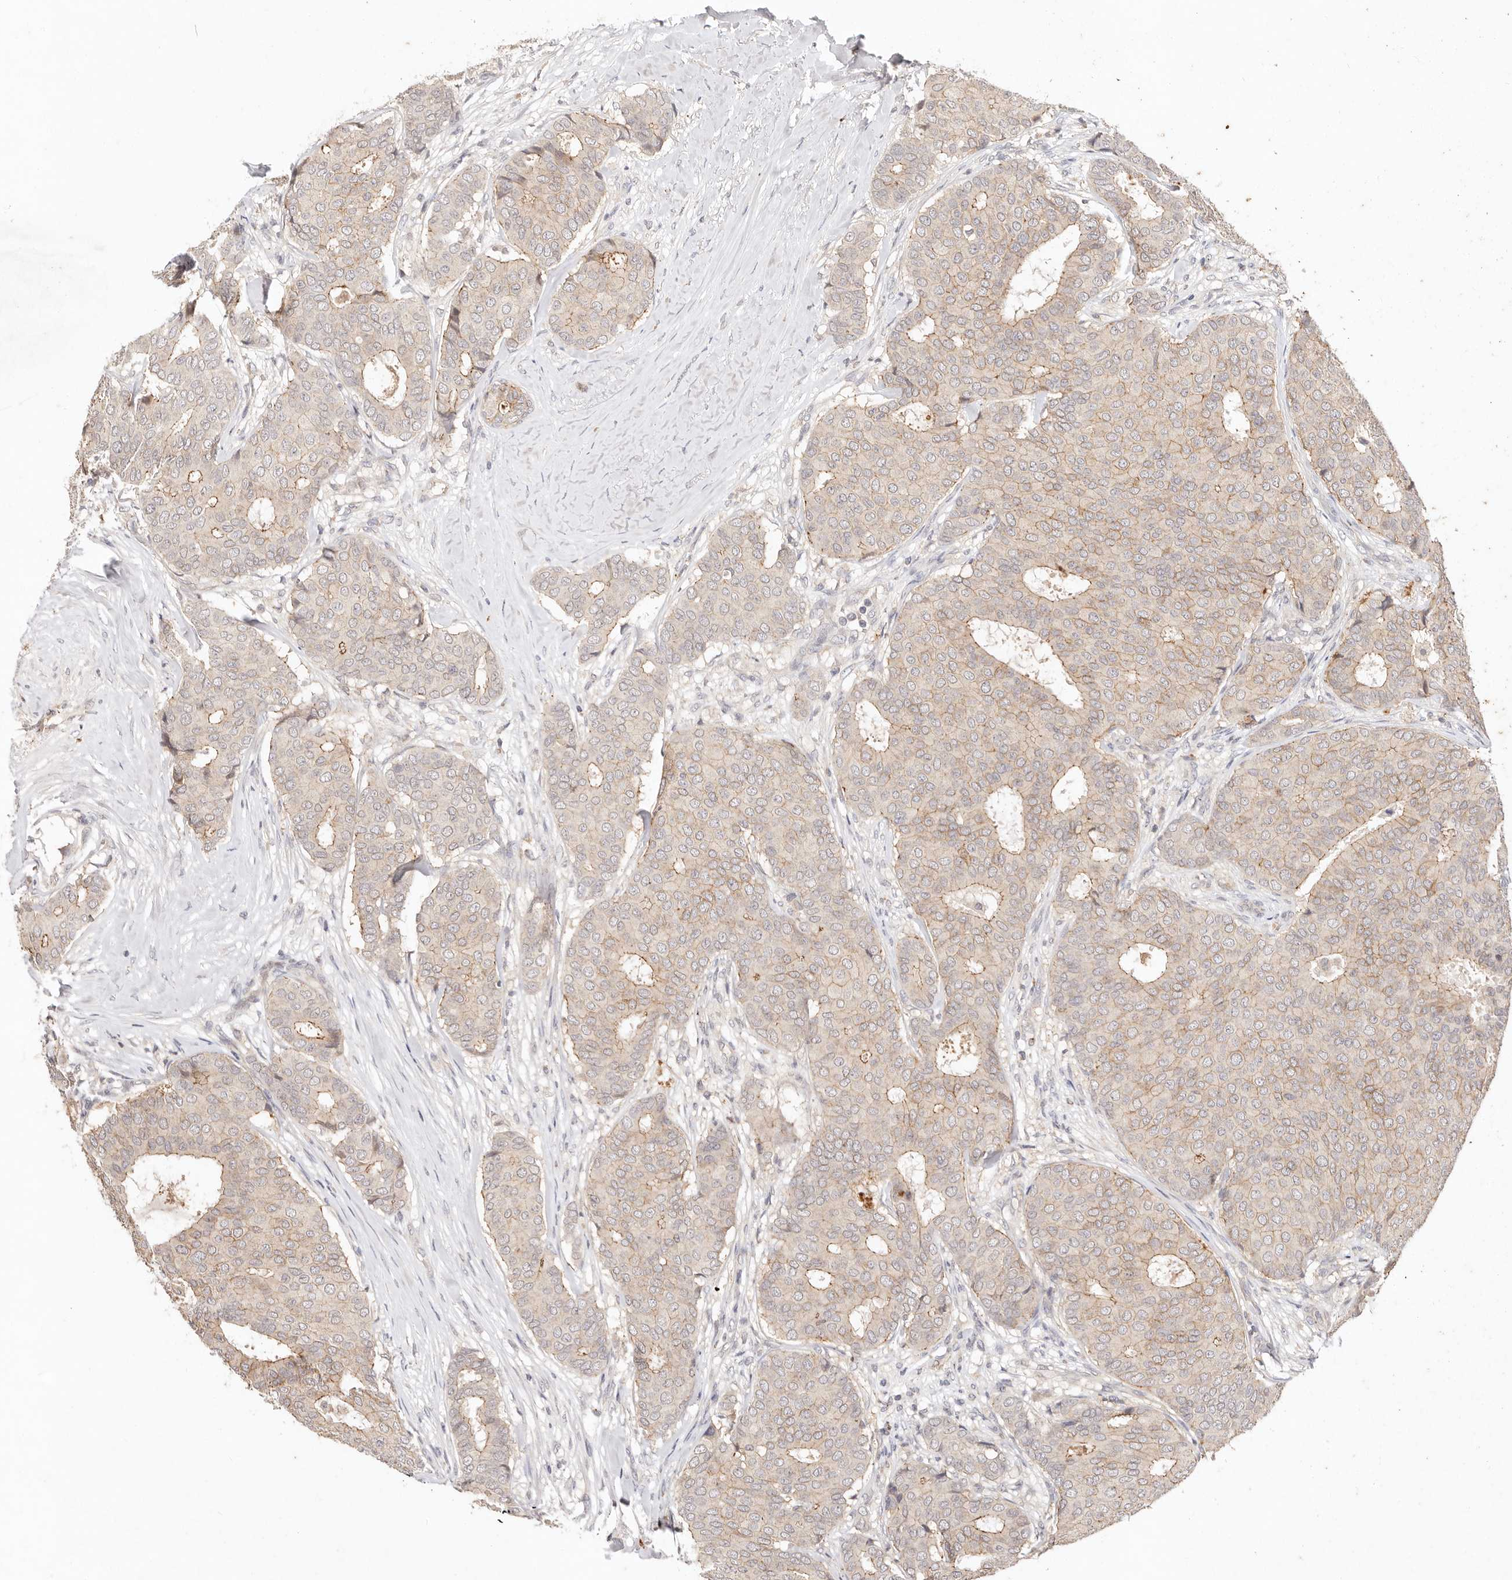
{"staining": {"intensity": "weak", "quantity": "25%-75%", "location": "cytoplasmic/membranous"}, "tissue": "breast cancer", "cell_type": "Tumor cells", "image_type": "cancer", "snomed": [{"axis": "morphology", "description": "Duct carcinoma"}, {"axis": "topography", "description": "Breast"}], "caption": "A histopathology image of human breast invasive ductal carcinoma stained for a protein shows weak cytoplasmic/membranous brown staining in tumor cells.", "gene": "CXADR", "patient": {"sex": "female", "age": 75}}